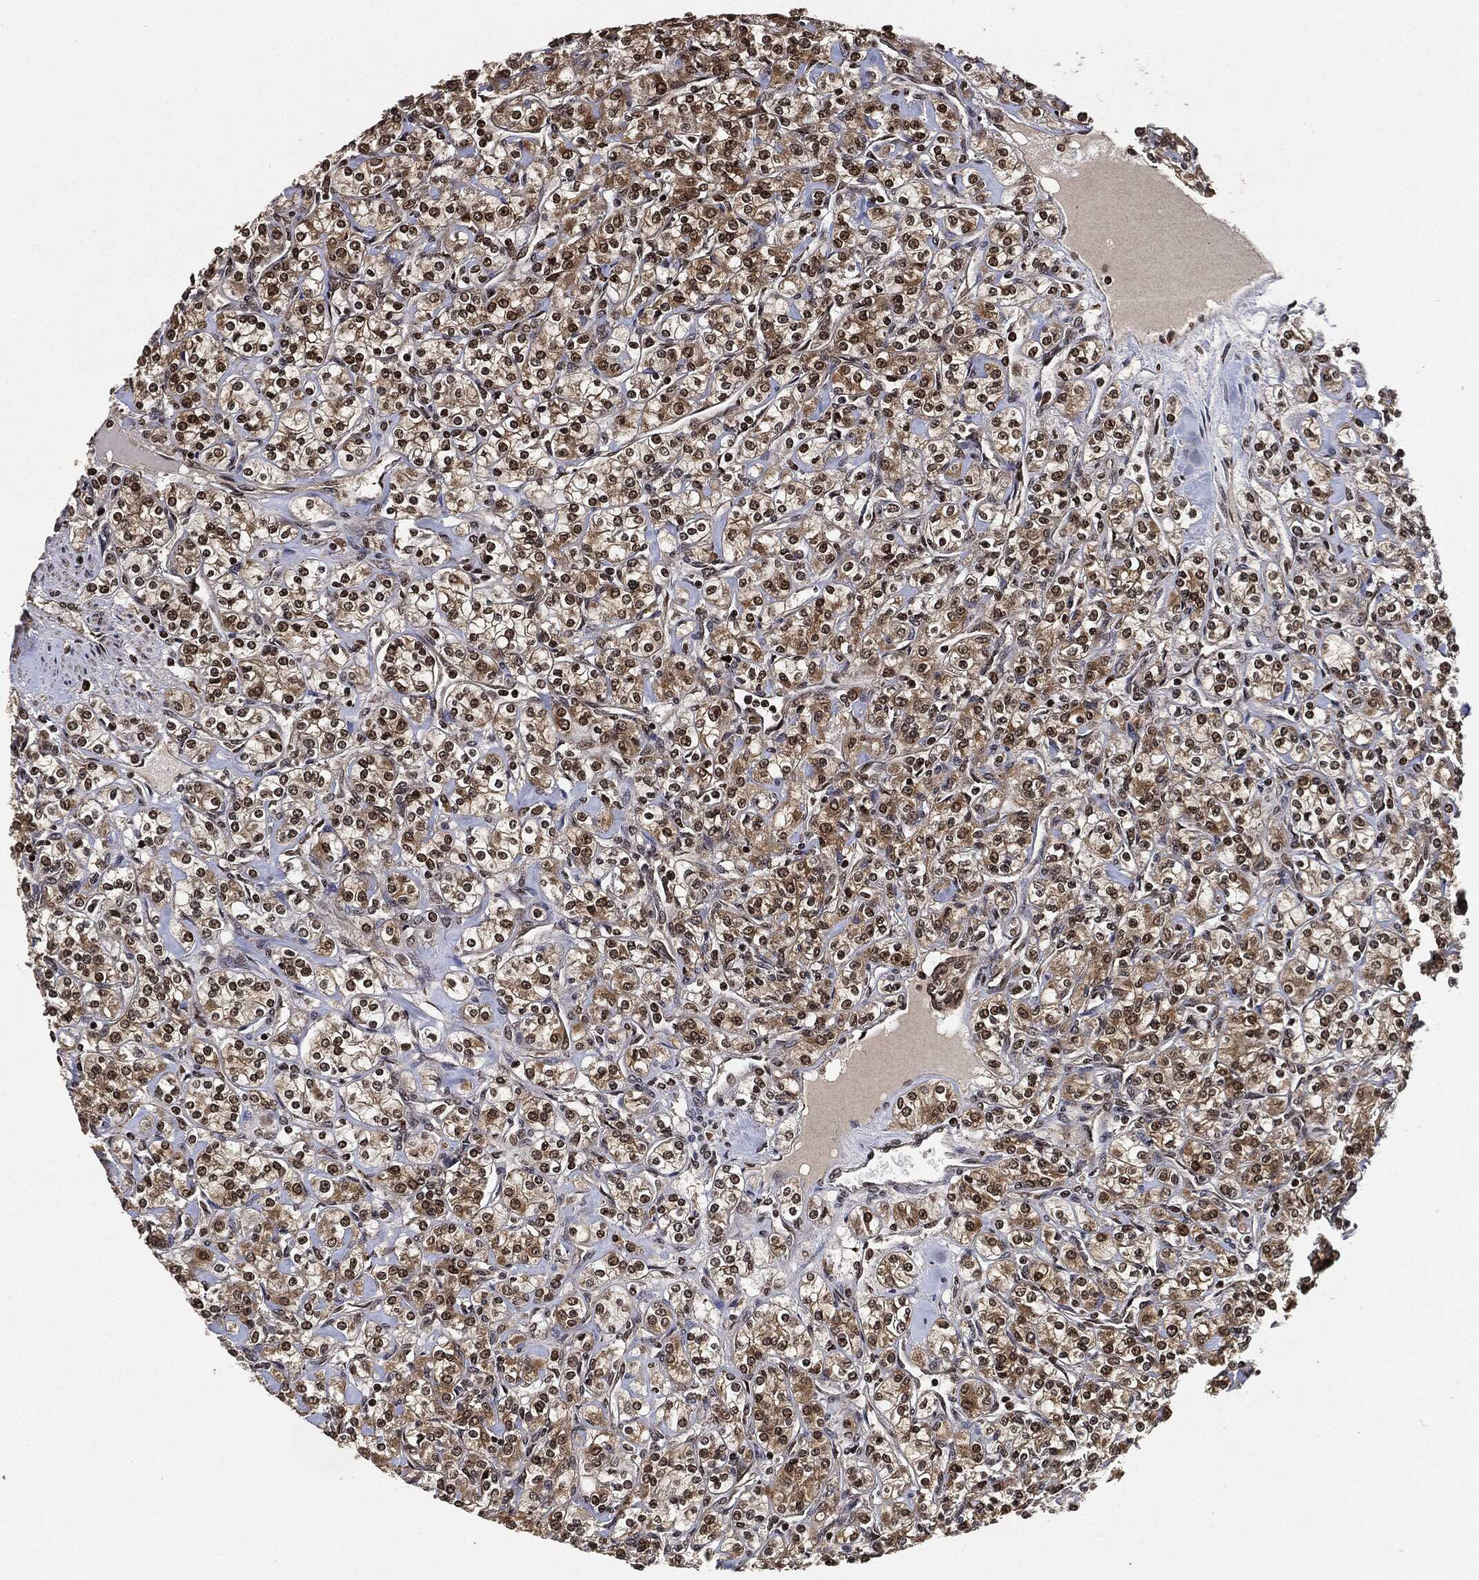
{"staining": {"intensity": "weak", "quantity": "25%-75%", "location": "cytoplasmic/membranous,nuclear"}, "tissue": "renal cancer", "cell_type": "Tumor cells", "image_type": "cancer", "snomed": [{"axis": "morphology", "description": "Adenocarcinoma, NOS"}, {"axis": "topography", "description": "Kidney"}], "caption": "The histopathology image shows immunohistochemical staining of renal cancer (adenocarcinoma). There is weak cytoplasmic/membranous and nuclear expression is seen in approximately 25%-75% of tumor cells.", "gene": "PDK1", "patient": {"sex": "male", "age": 77}}